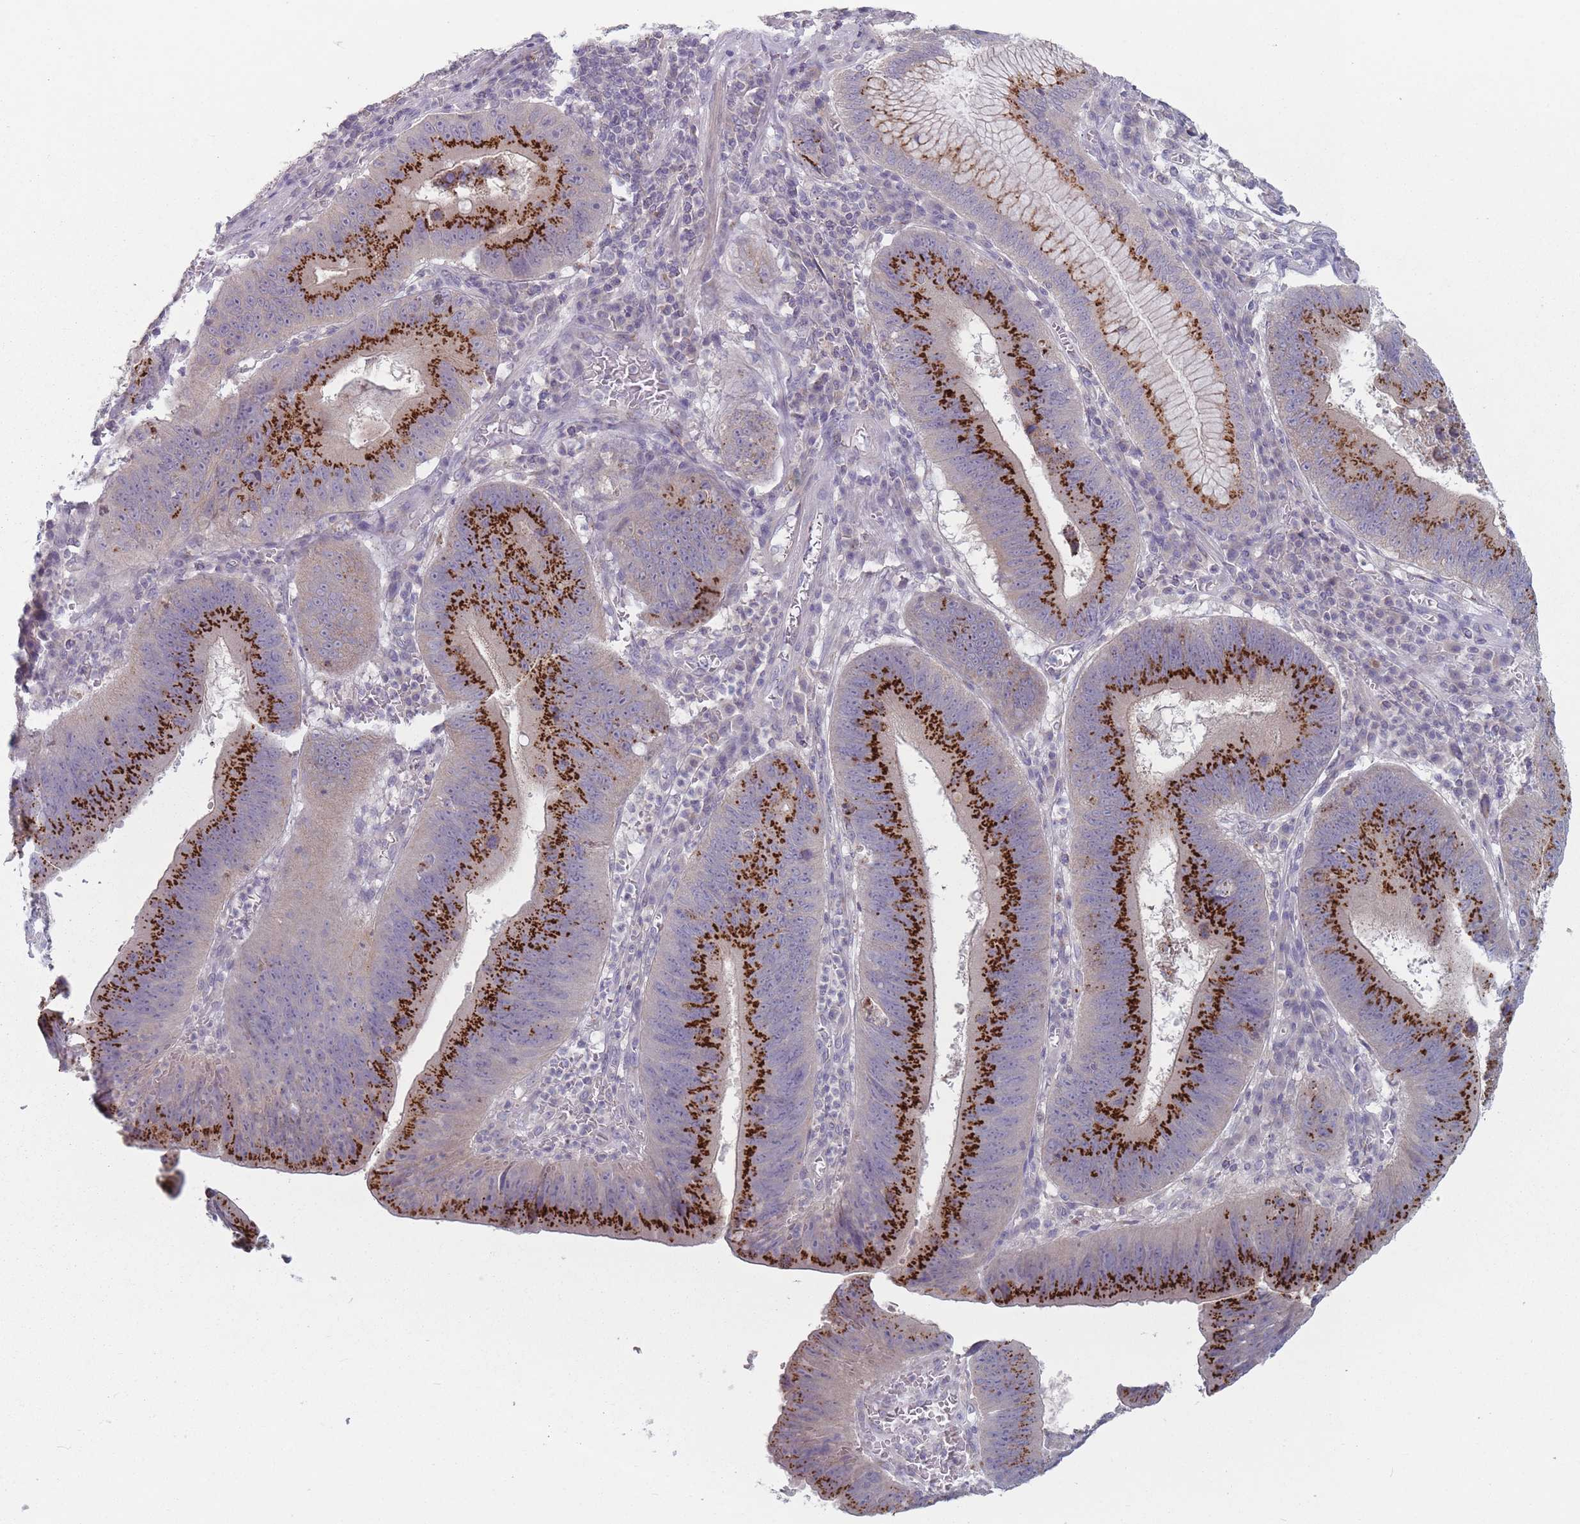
{"staining": {"intensity": "strong", "quantity": "25%-75%", "location": "cytoplasmic/membranous"}, "tissue": "stomach cancer", "cell_type": "Tumor cells", "image_type": "cancer", "snomed": [{"axis": "morphology", "description": "Adenocarcinoma, NOS"}, {"axis": "topography", "description": "Stomach"}], "caption": "Immunohistochemistry of human stomach cancer (adenocarcinoma) exhibits high levels of strong cytoplasmic/membranous staining in about 25%-75% of tumor cells.", "gene": "AKAIN1", "patient": {"sex": "male", "age": 59}}